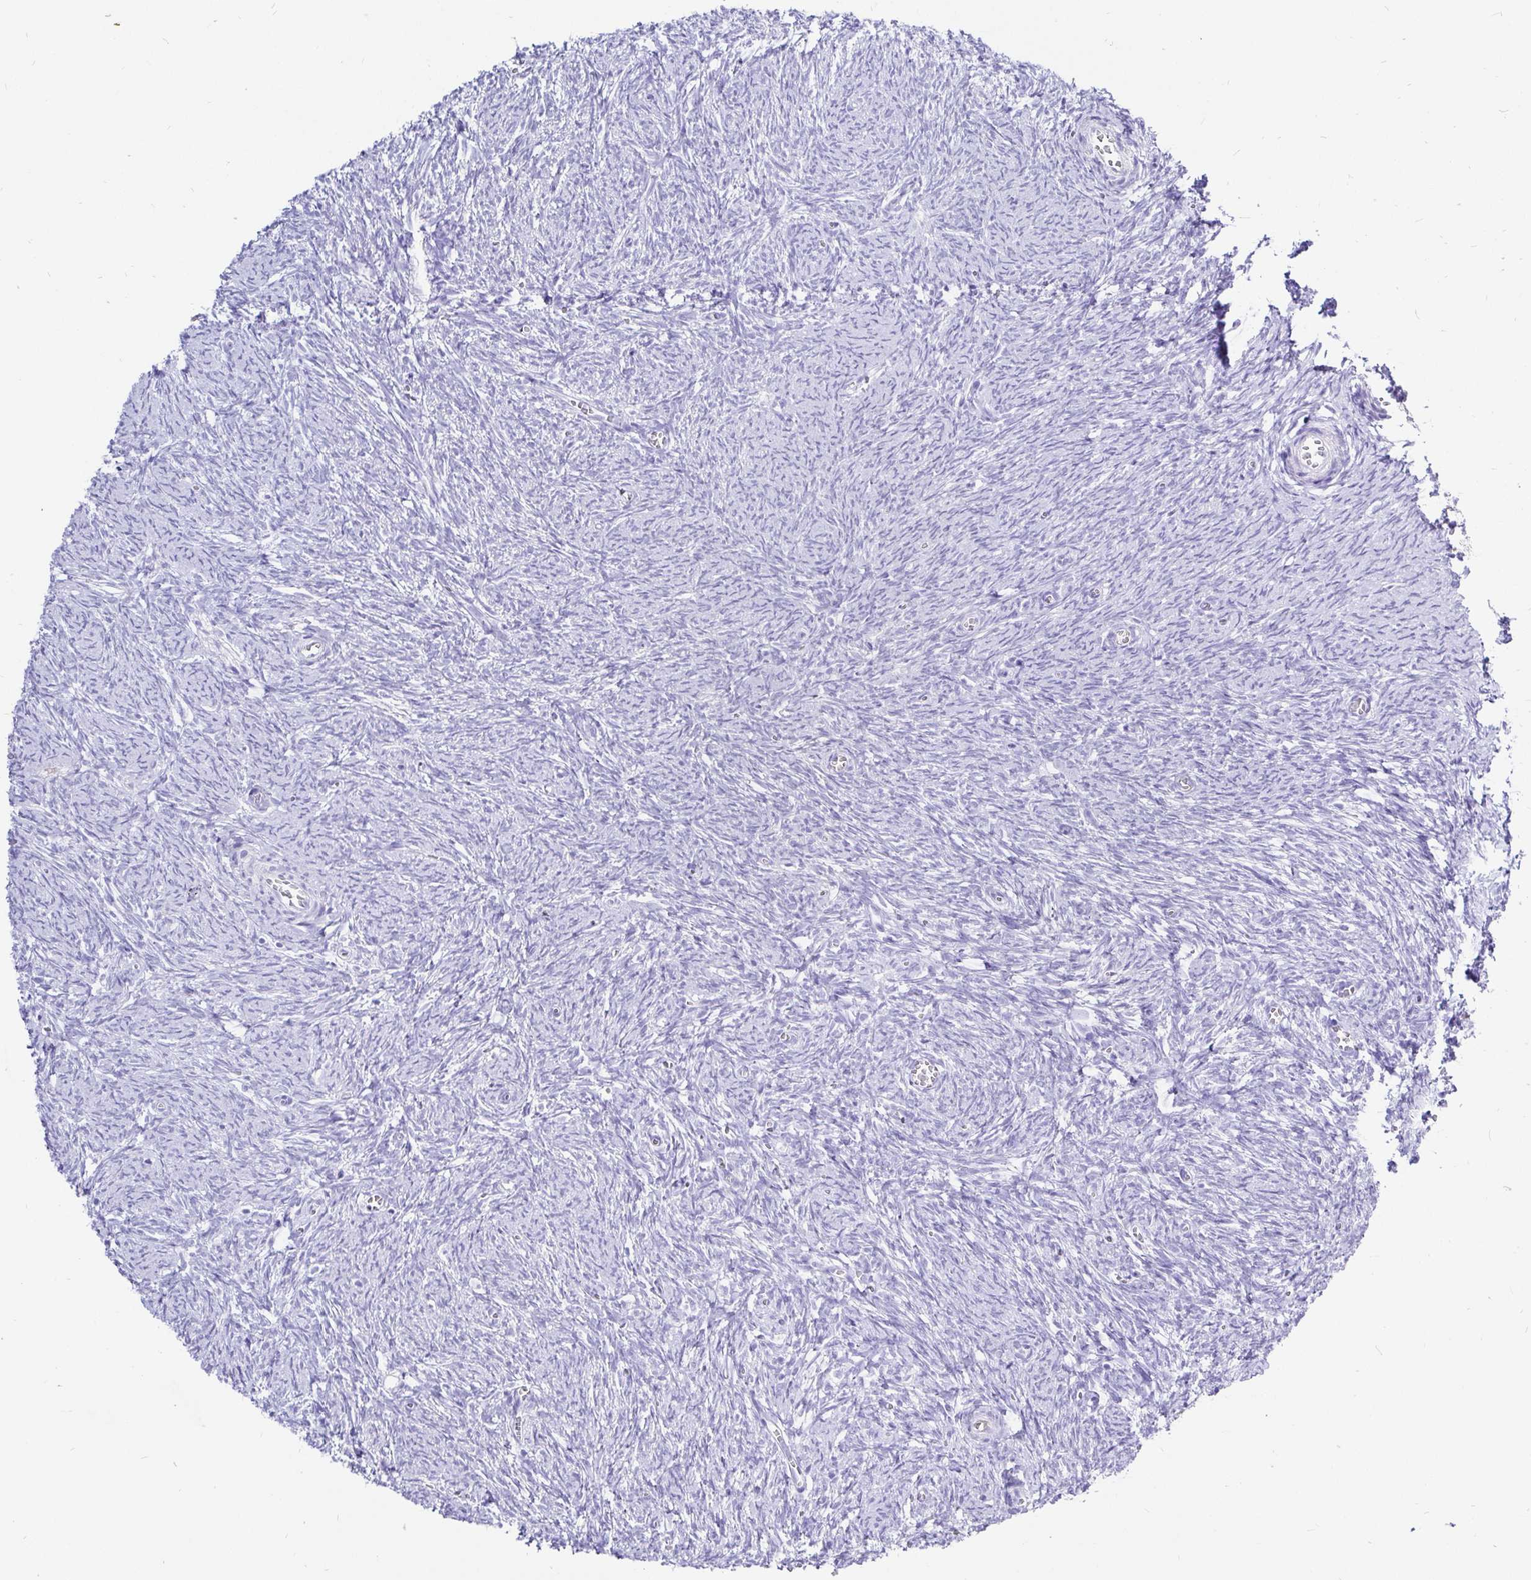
{"staining": {"intensity": "negative", "quantity": "none", "location": "none"}, "tissue": "ovary", "cell_type": "Ovarian stroma cells", "image_type": "normal", "snomed": [{"axis": "morphology", "description": "Normal tissue, NOS"}, {"axis": "topography", "description": "Ovary"}], "caption": "Immunohistochemistry (IHC) of benign ovary shows no positivity in ovarian stroma cells. Nuclei are stained in blue.", "gene": "KRT13", "patient": {"sex": "female", "age": 41}}